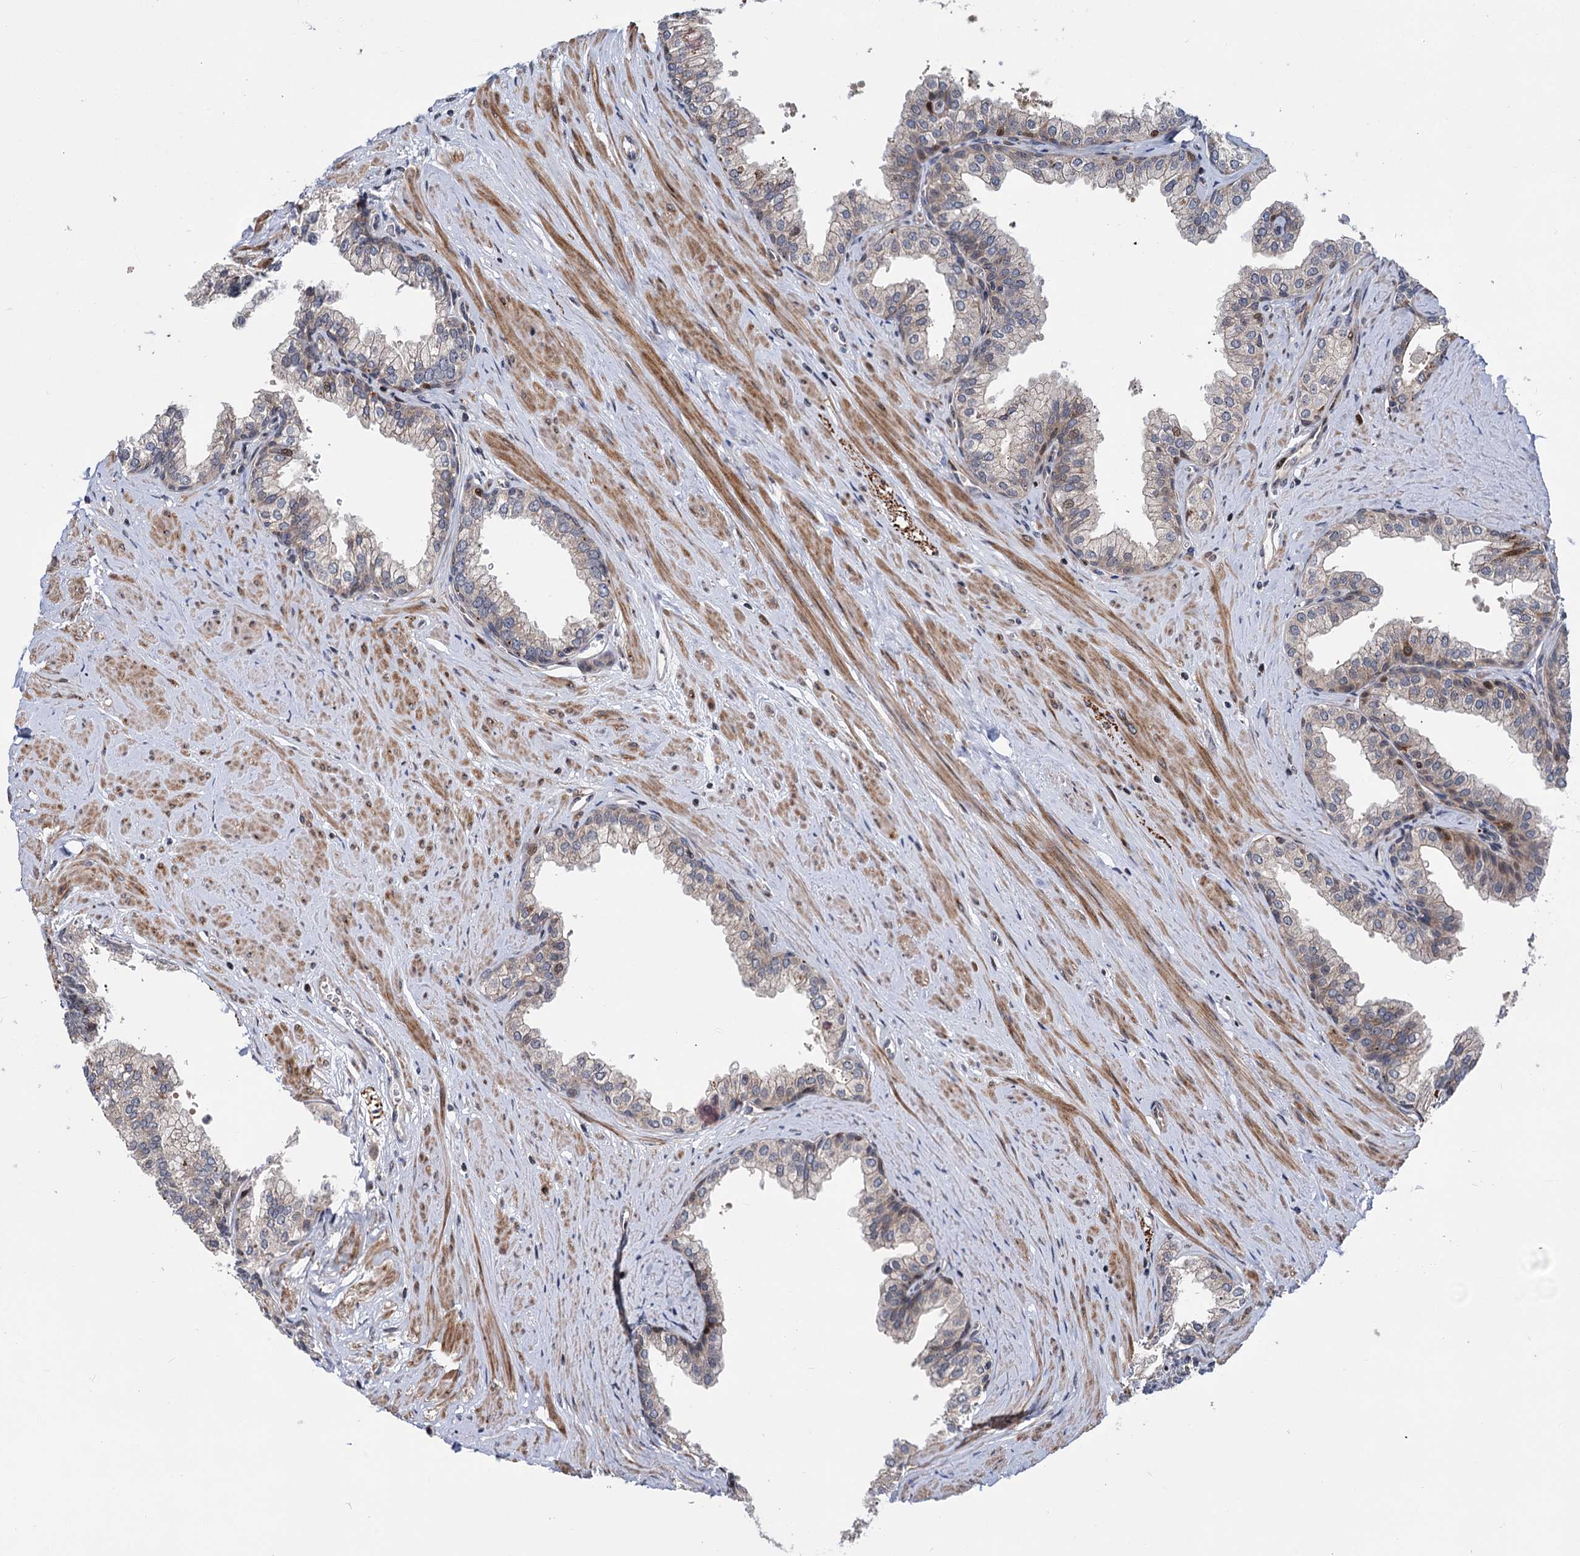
{"staining": {"intensity": "weak", "quantity": "25%-75%", "location": "cytoplasmic/membranous"}, "tissue": "prostate", "cell_type": "Glandular cells", "image_type": "normal", "snomed": [{"axis": "morphology", "description": "Normal tissue, NOS"}, {"axis": "morphology", "description": "Urothelial carcinoma, Low grade"}, {"axis": "topography", "description": "Urinary bladder"}, {"axis": "topography", "description": "Prostate"}], "caption": "This histopathology image displays benign prostate stained with immunohistochemistry (IHC) to label a protein in brown. The cytoplasmic/membranous of glandular cells show weak positivity for the protein. Nuclei are counter-stained blue.", "gene": "UBR1", "patient": {"sex": "male", "age": 60}}